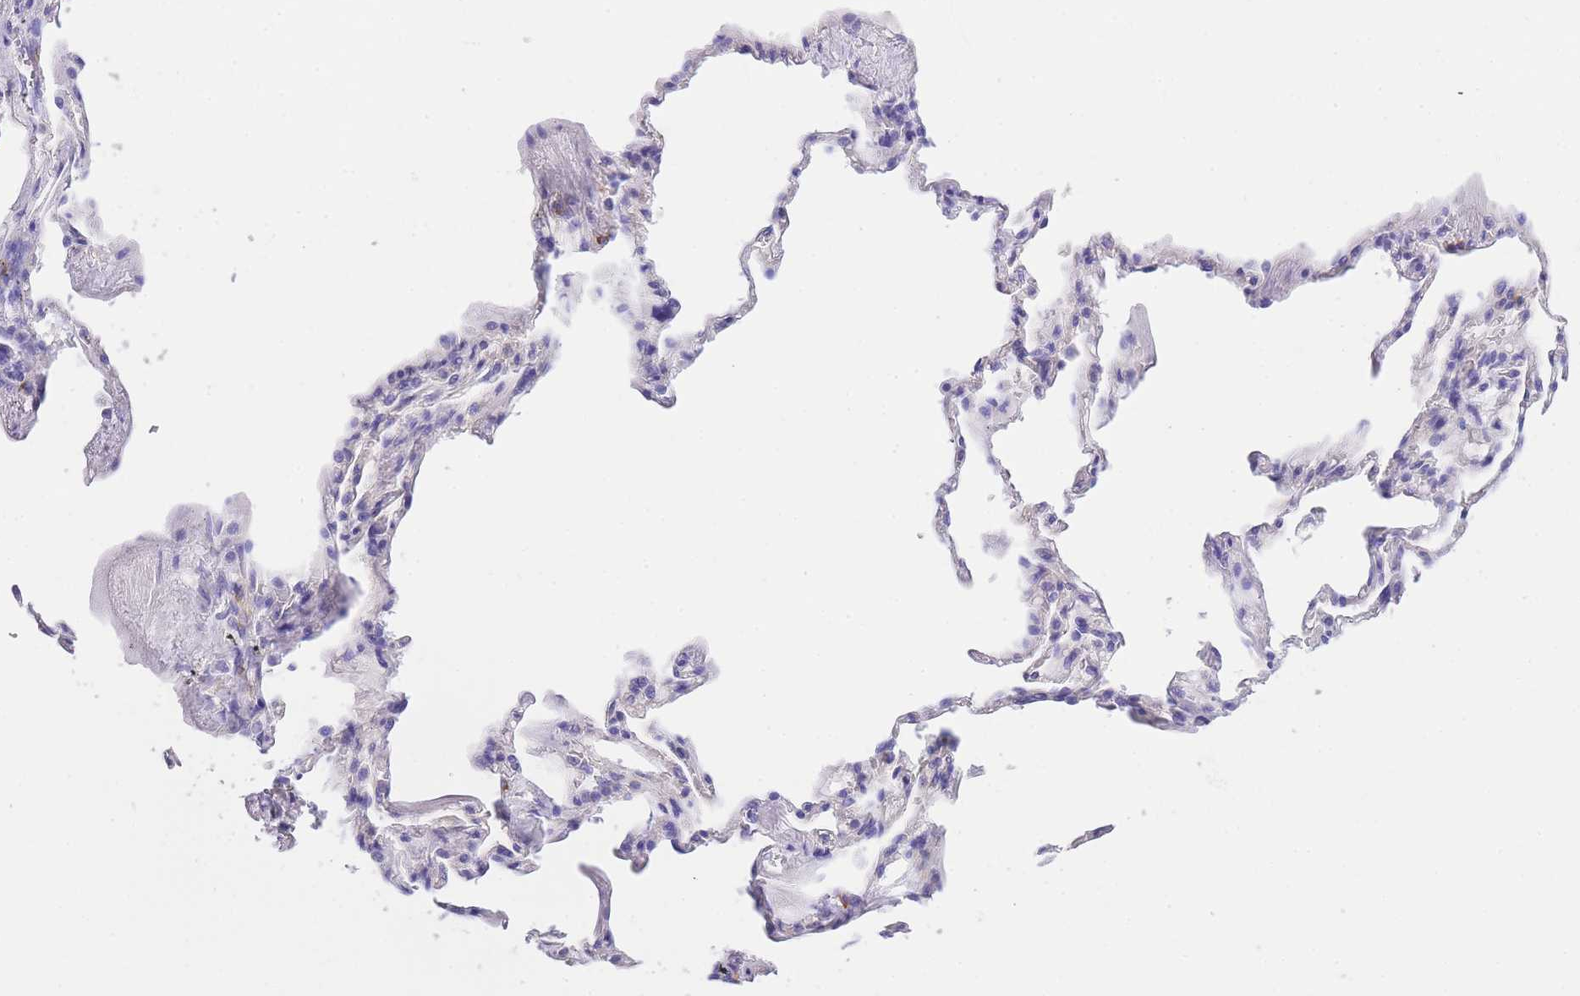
{"staining": {"intensity": "negative", "quantity": "none", "location": "none"}, "tissue": "adipose tissue", "cell_type": "Adipocytes", "image_type": "normal", "snomed": [{"axis": "morphology", "description": "Normal tissue, NOS"}, {"axis": "topography", "description": "Lymph node"}, {"axis": "topography", "description": "Bronchus"}], "caption": "The photomicrograph reveals no staining of adipocytes in normal adipose tissue.", "gene": "EPN2", "patient": {"sex": "male", "age": 63}}